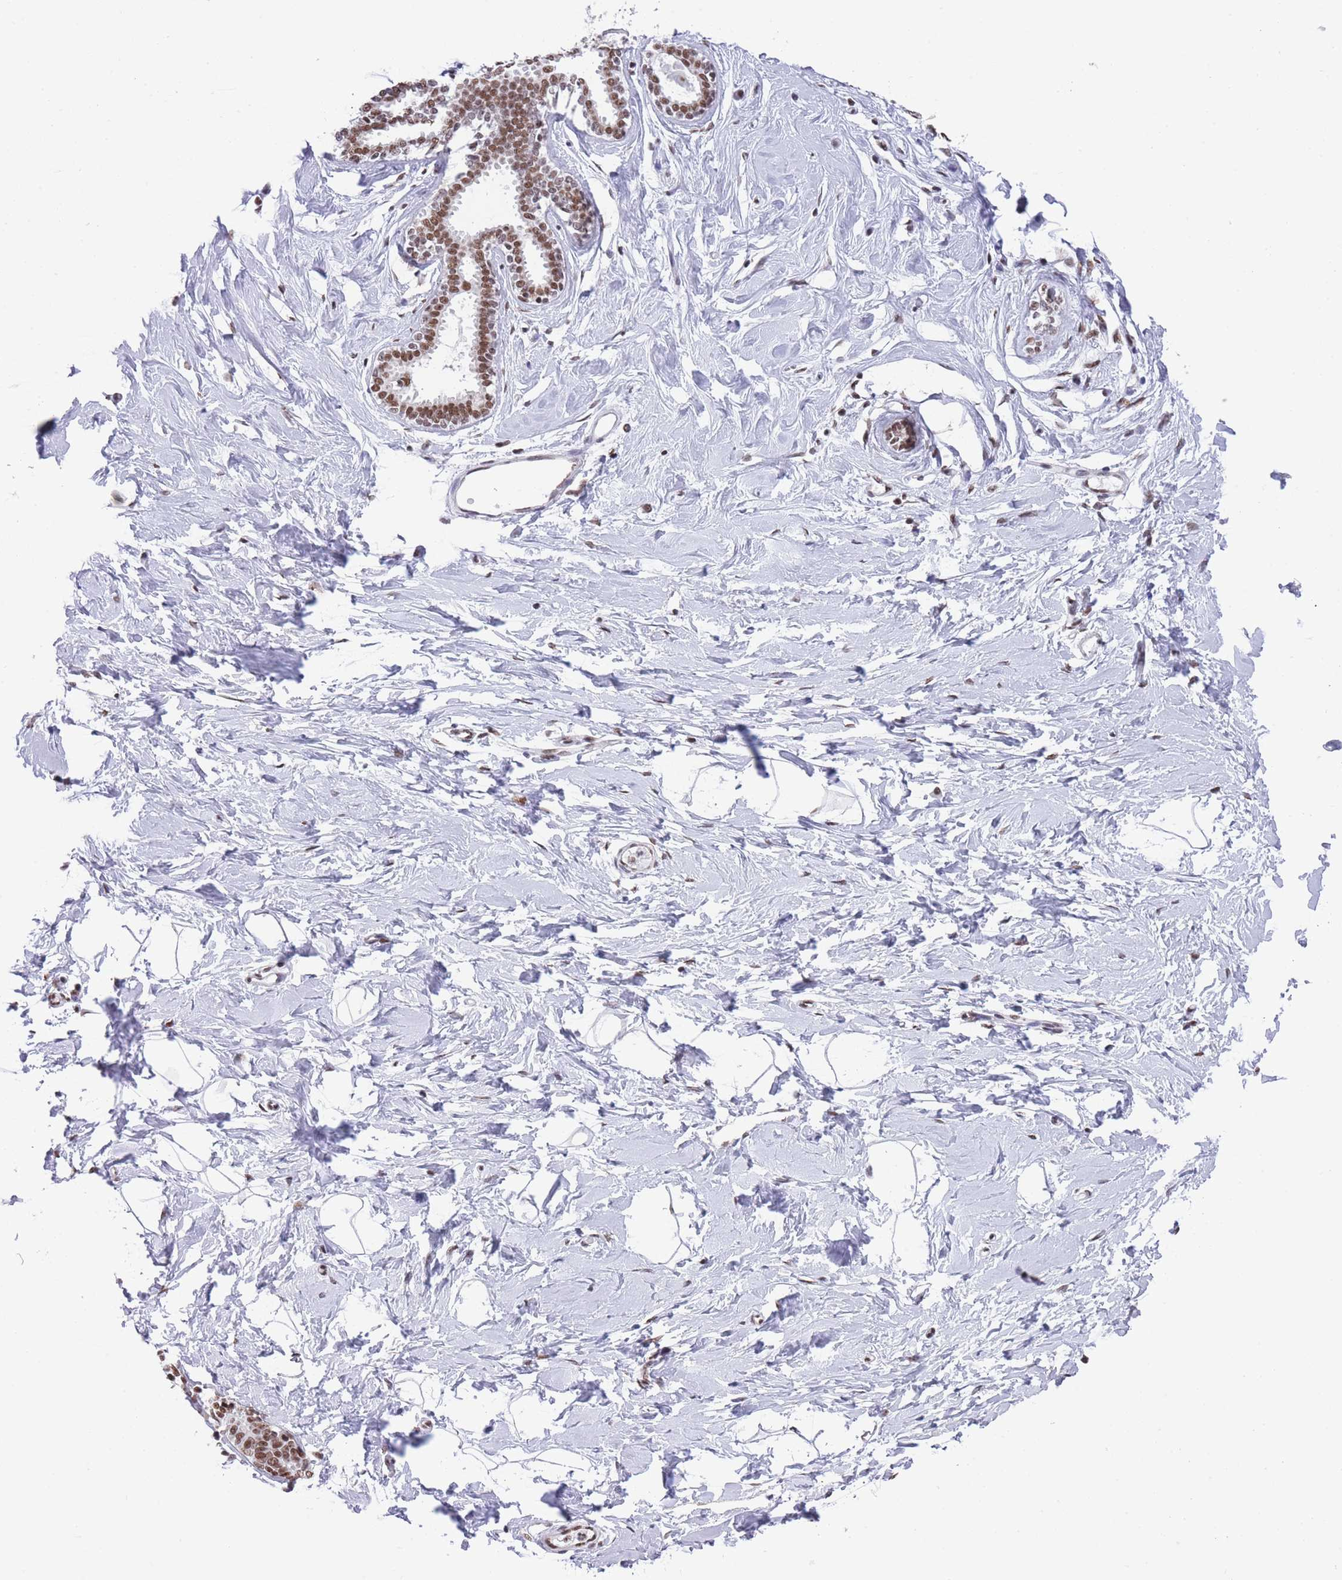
{"staining": {"intensity": "negative", "quantity": "none", "location": "none"}, "tissue": "breast", "cell_type": "Adipocytes", "image_type": "normal", "snomed": [{"axis": "morphology", "description": "Normal tissue, NOS"}, {"axis": "topography", "description": "Breast"}], "caption": "IHC photomicrograph of unremarkable breast: human breast stained with DAB (3,3'-diaminobenzidine) demonstrates no significant protein expression in adipocytes. (DAB (3,3'-diaminobenzidine) IHC visualized using brightfield microscopy, high magnification).", "gene": "EVC2", "patient": {"sex": "female", "age": 23}}